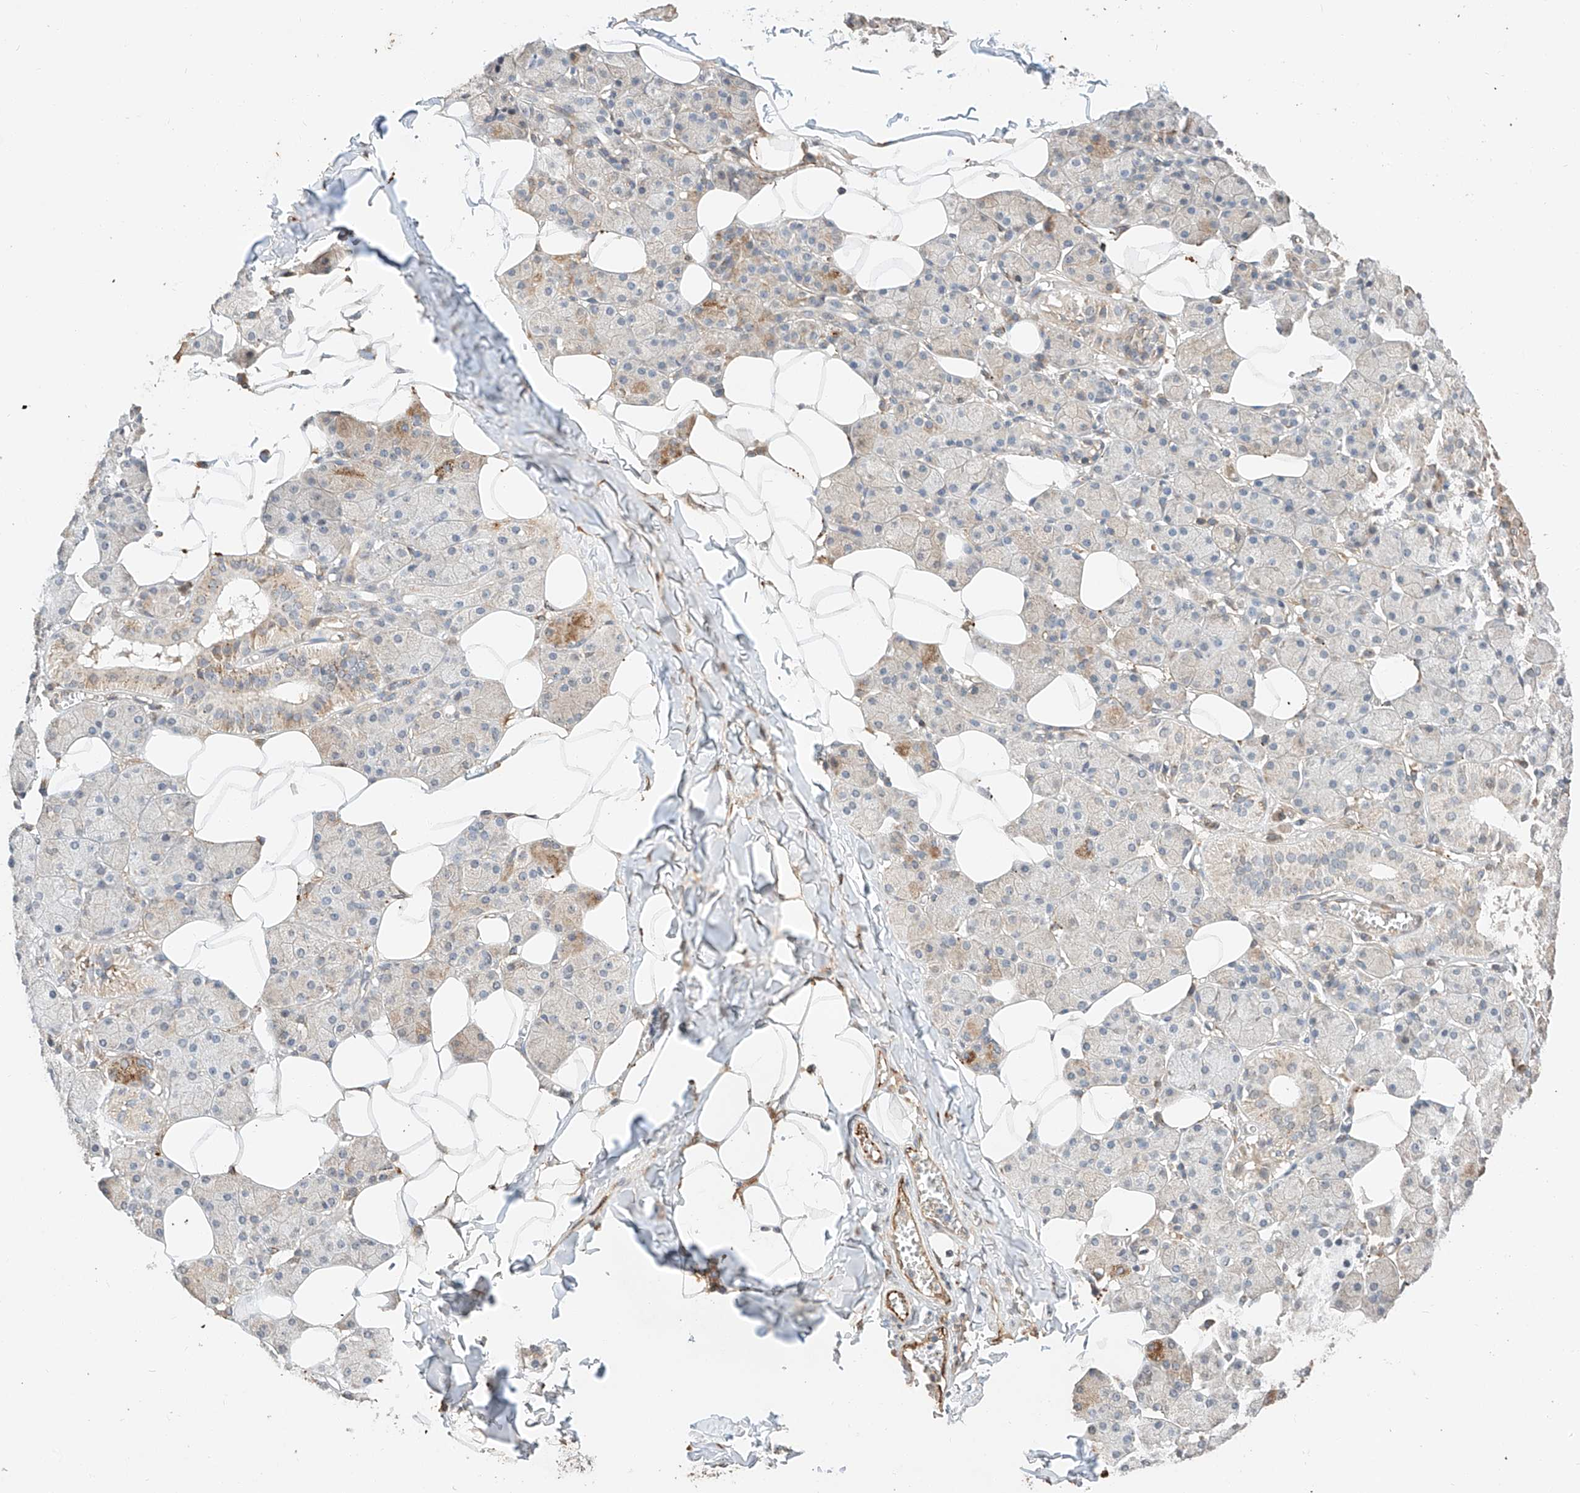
{"staining": {"intensity": "moderate", "quantity": "<25%", "location": "cytoplasmic/membranous"}, "tissue": "salivary gland", "cell_type": "Glandular cells", "image_type": "normal", "snomed": [{"axis": "morphology", "description": "Normal tissue, NOS"}, {"axis": "topography", "description": "Salivary gland"}], "caption": "Salivary gland stained with IHC exhibits moderate cytoplasmic/membranous staining in about <25% of glandular cells.", "gene": "SUSD6", "patient": {"sex": "female", "age": 33}}